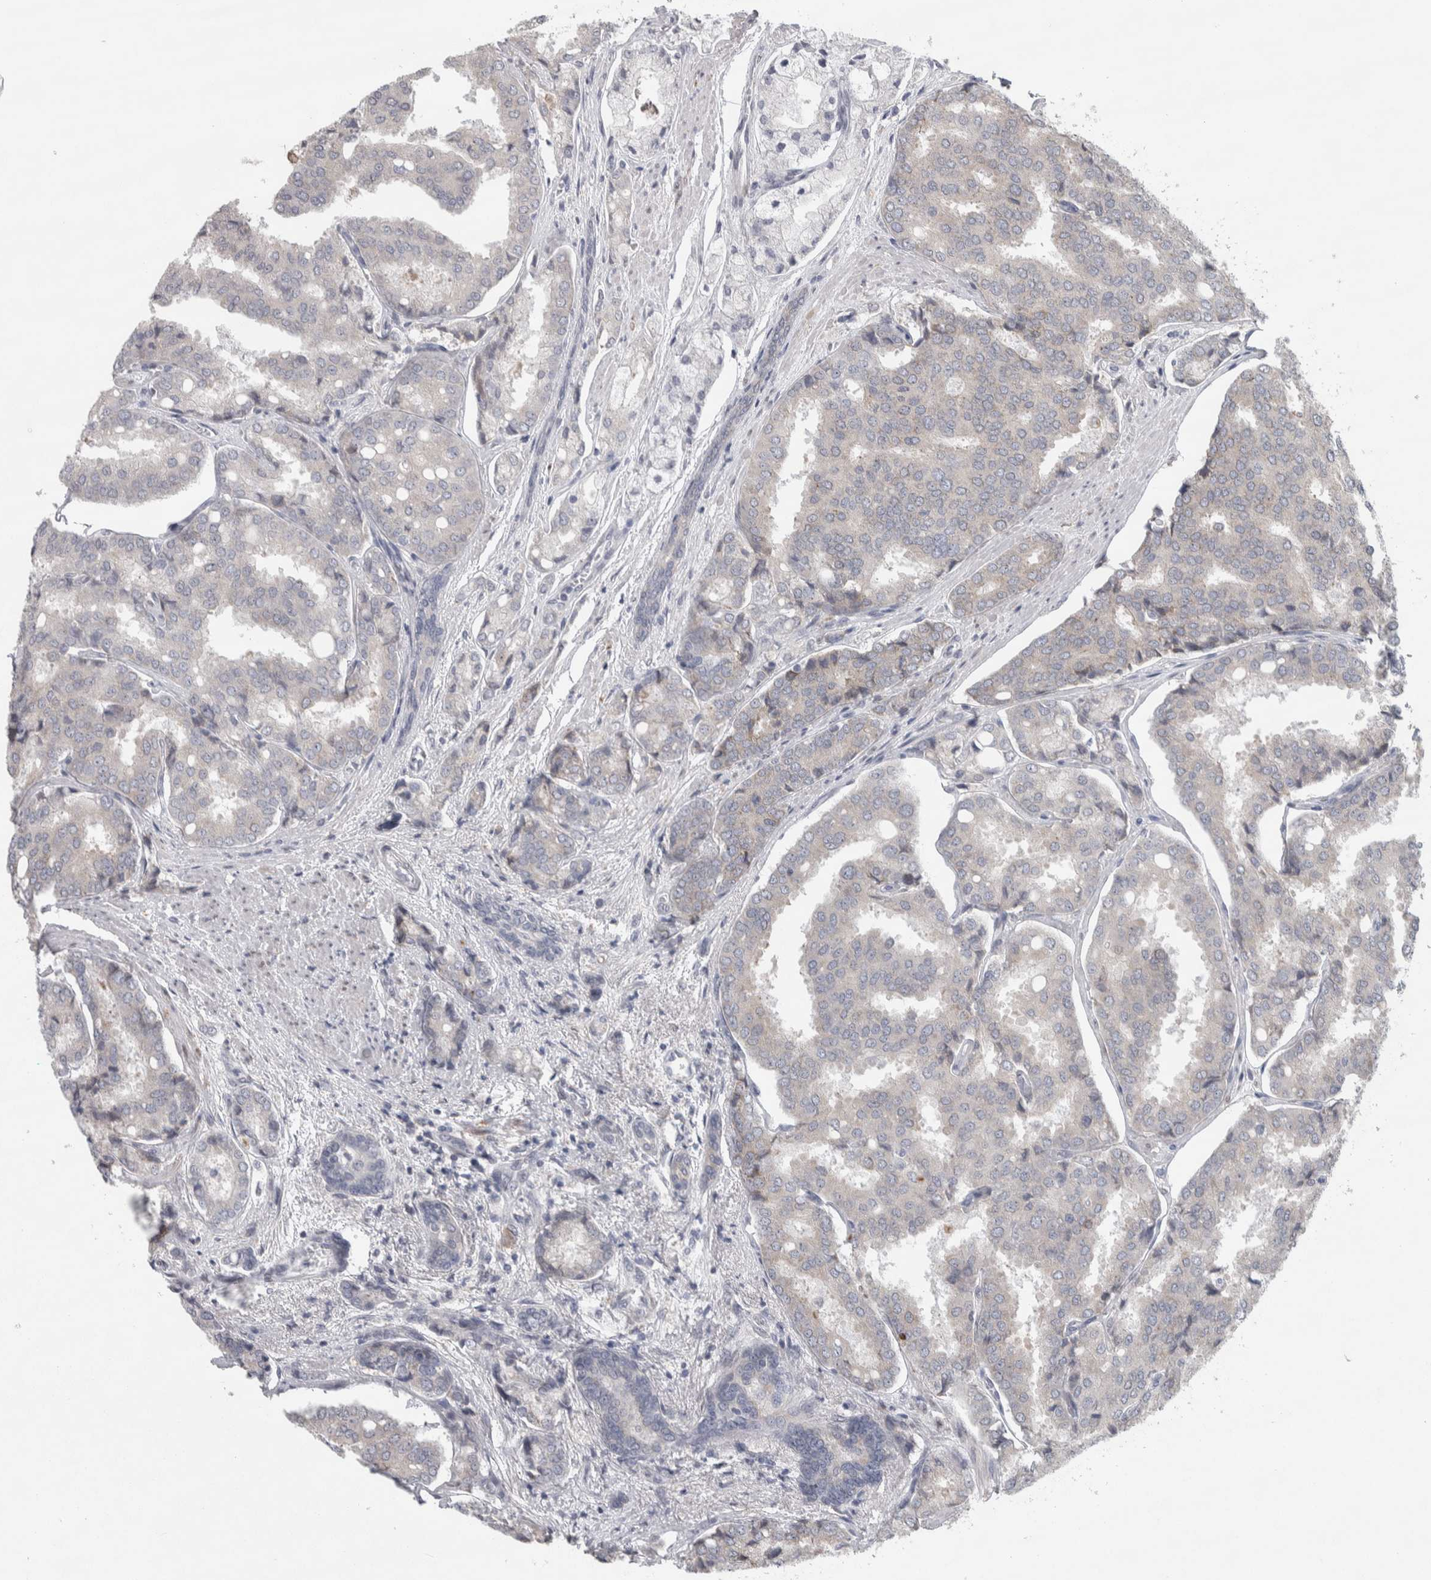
{"staining": {"intensity": "weak", "quantity": "<25%", "location": "cytoplasmic/membranous"}, "tissue": "prostate cancer", "cell_type": "Tumor cells", "image_type": "cancer", "snomed": [{"axis": "morphology", "description": "Adenocarcinoma, High grade"}, {"axis": "topography", "description": "Prostate"}], "caption": "Human prostate high-grade adenocarcinoma stained for a protein using immunohistochemistry shows no expression in tumor cells.", "gene": "SIGMAR1", "patient": {"sex": "male", "age": 50}}